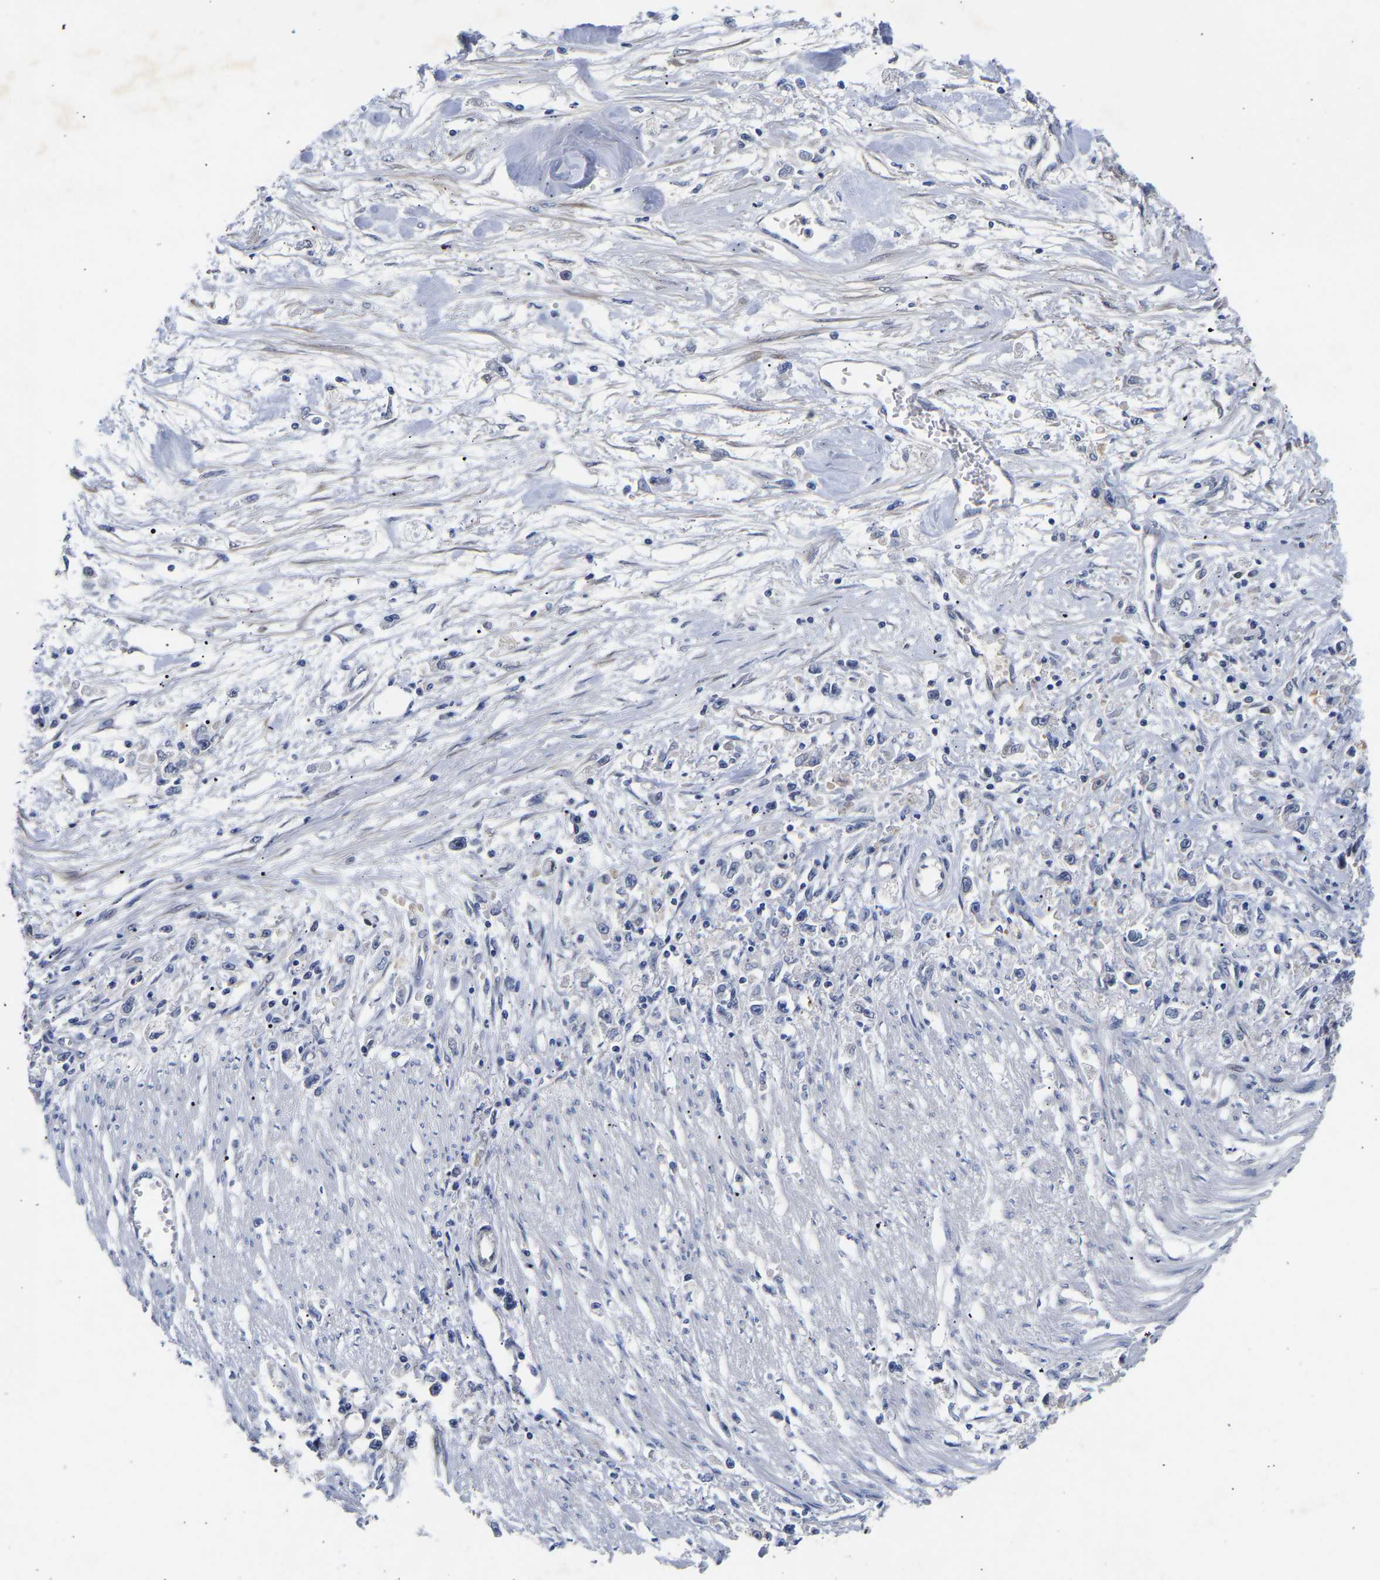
{"staining": {"intensity": "negative", "quantity": "none", "location": "none"}, "tissue": "stomach cancer", "cell_type": "Tumor cells", "image_type": "cancer", "snomed": [{"axis": "morphology", "description": "Adenocarcinoma, NOS"}, {"axis": "topography", "description": "Stomach"}], "caption": "High magnification brightfield microscopy of stomach cancer stained with DAB (3,3'-diaminobenzidine) (brown) and counterstained with hematoxylin (blue): tumor cells show no significant staining.", "gene": "CCDC6", "patient": {"sex": "female", "age": 59}}